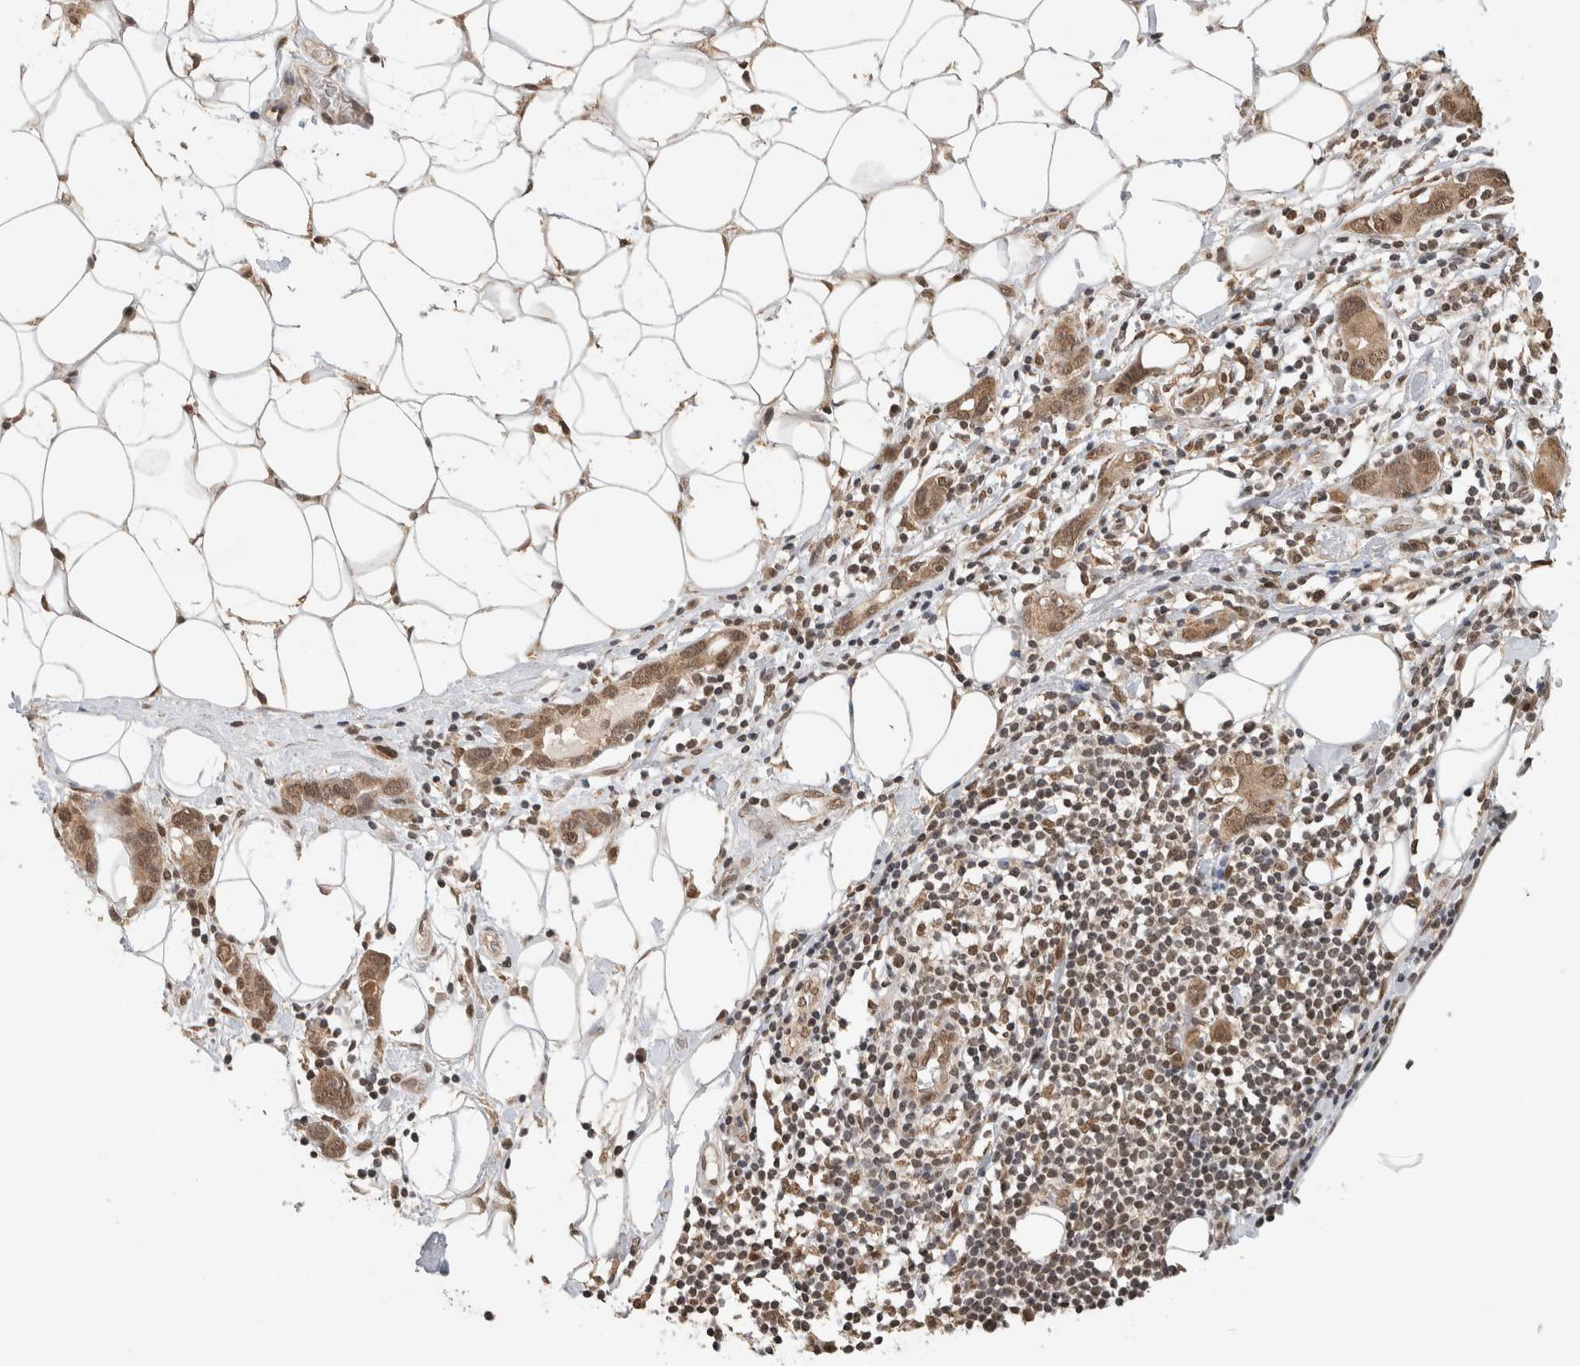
{"staining": {"intensity": "moderate", "quantity": ">75%", "location": "cytoplasmic/membranous,nuclear"}, "tissue": "stomach cancer", "cell_type": "Tumor cells", "image_type": "cancer", "snomed": [{"axis": "morphology", "description": "Adenocarcinoma, NOS"}, {"axis": "topography", "description": "Stomach, lower"}], "caption": "Moderate cytoplasmic/membranous and nuclear protein staining is present in approximately >75% of tumor cells in stomach cancer.", "gene": "C1orf21", "patient": {"sex": "female", "age": 93}}